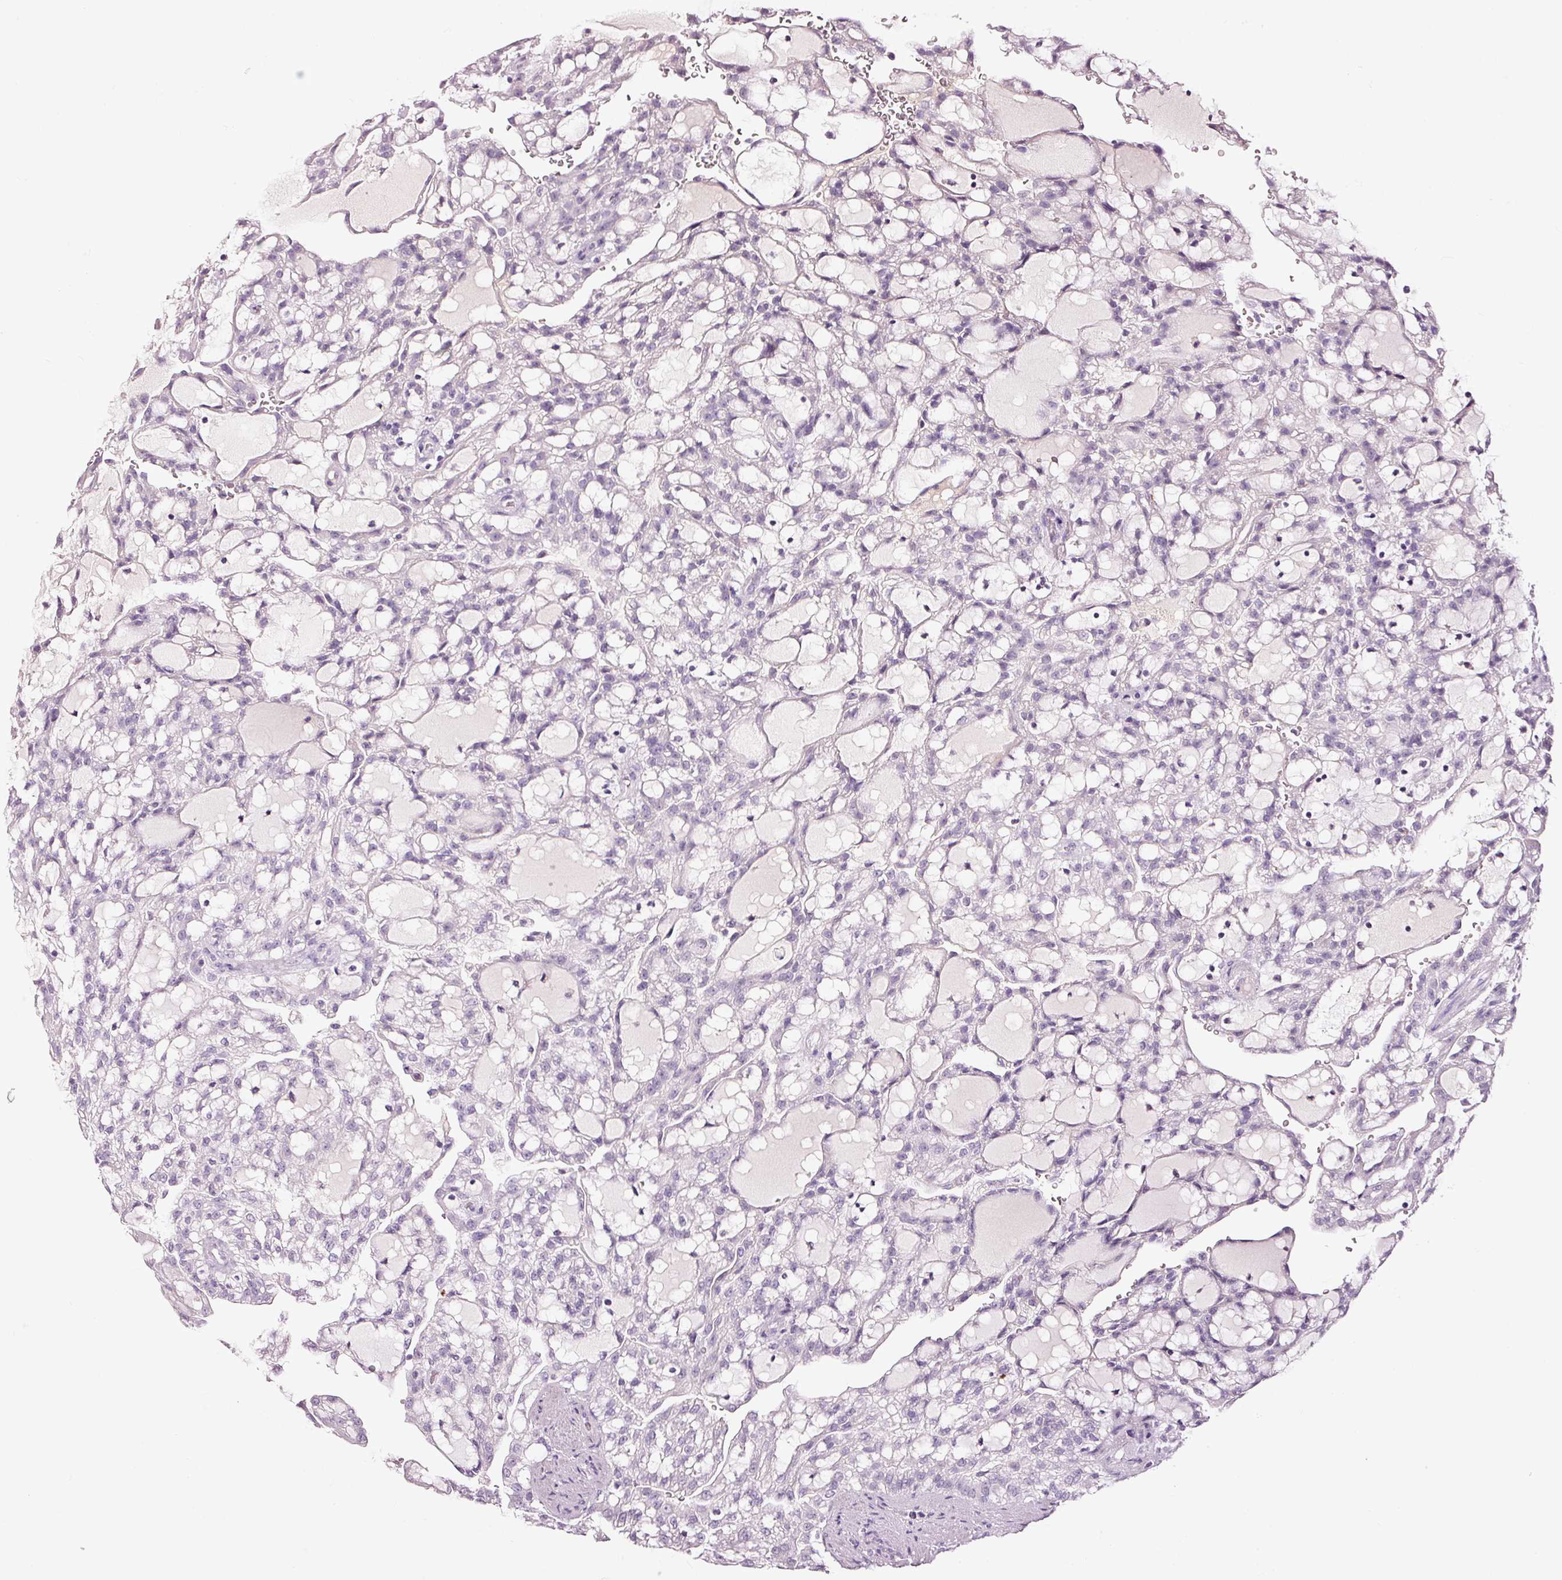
{"staining": {"intensity": "negative", "quantity": "none", "location": "none"}, "tissue": "renal cancer", "cell_type": "Tumor cells", "image_type": "cancer", "snomed": [{"axis": "morphology", "description": "Adenocarcinoma, NOS"}, {"axis": "topography", "description": "Kidney"}], "caption": "Immunohistochemical staining of renal adenocarcinoma displays no significant staining in tumor cells.", "gene": "LAMP3", "patient": {"sex": "male", "age": 63}}